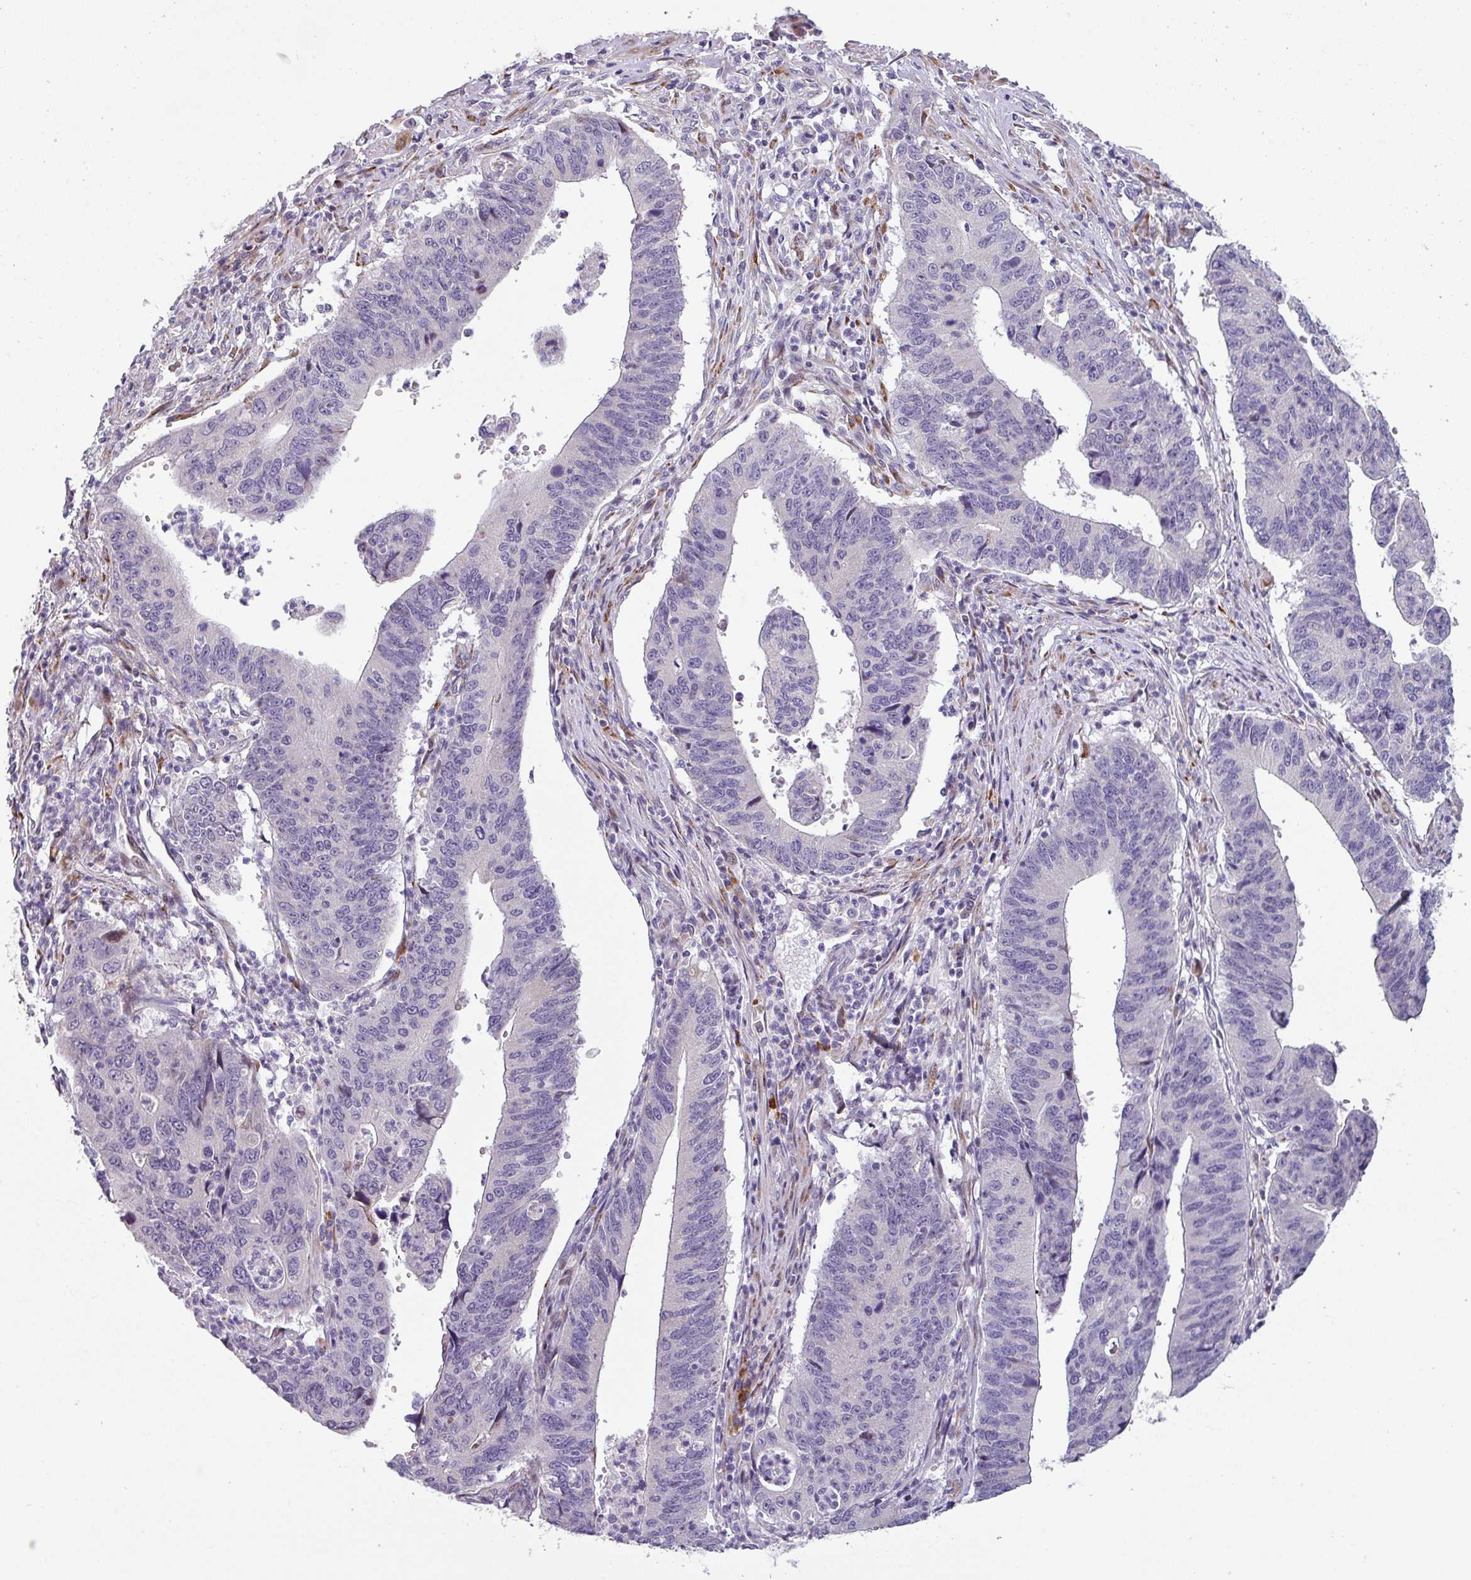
{"staining": {"intensity": "negative", "quantity": "none", "location": "none"}, "tissue": "stomach cancer", "cell_type": "Tumor cells", "image_type": "cancer", "snomed": [{"axis": "morphology", "description": "Adenocarcinoma, NOS"}, {"axis": "topography", "description": "Stomach"}], "caption": "Protein analysis of stomach cancer displays no significant positivity in tumor cells.", "gene": "KLHL3", "patient": {"sex": "male", "age": 59}}